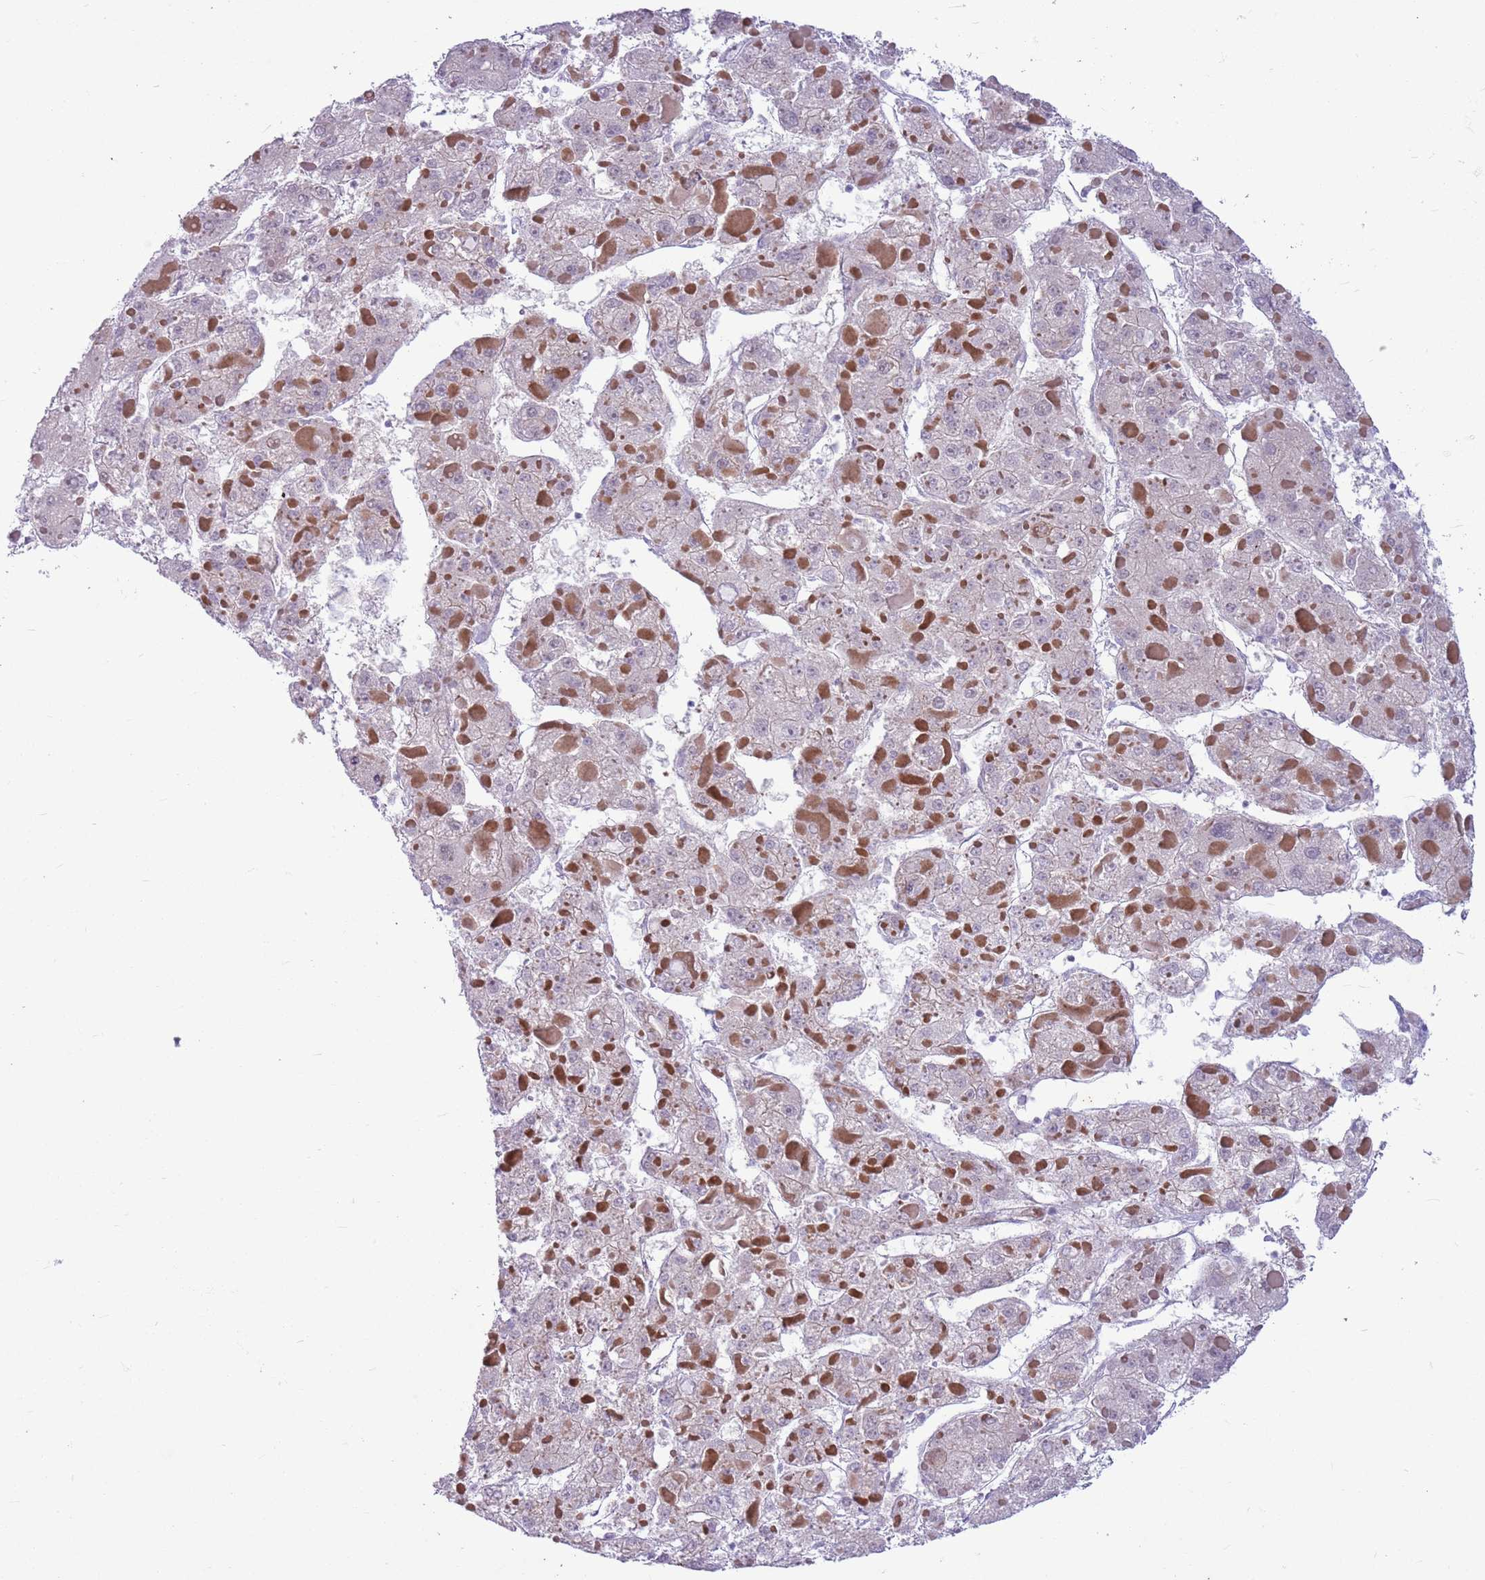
{"staining": {"intensity": "negative", "quantity": "none", "location": "none"}, "tissue": "liver cancer", "cell_type": "Tumor cells", "image_type": "cancer", "snomed": [{"axis": "morphology", "description": "Carcinoma, Hepatocellular, NOS"}, {"axis": "topography", "description": "Liver"}], "caption": "High magnification brightfield microscopy of liver hepatocellular carcinoma stained with DAB (3,3'-diaminobenzidine) (brown) and counterstained with hematoxylin (blue): tumor cells show no significant staining.", "gene": "PARP8", "patient": {"sex": "female", "age": 73}}